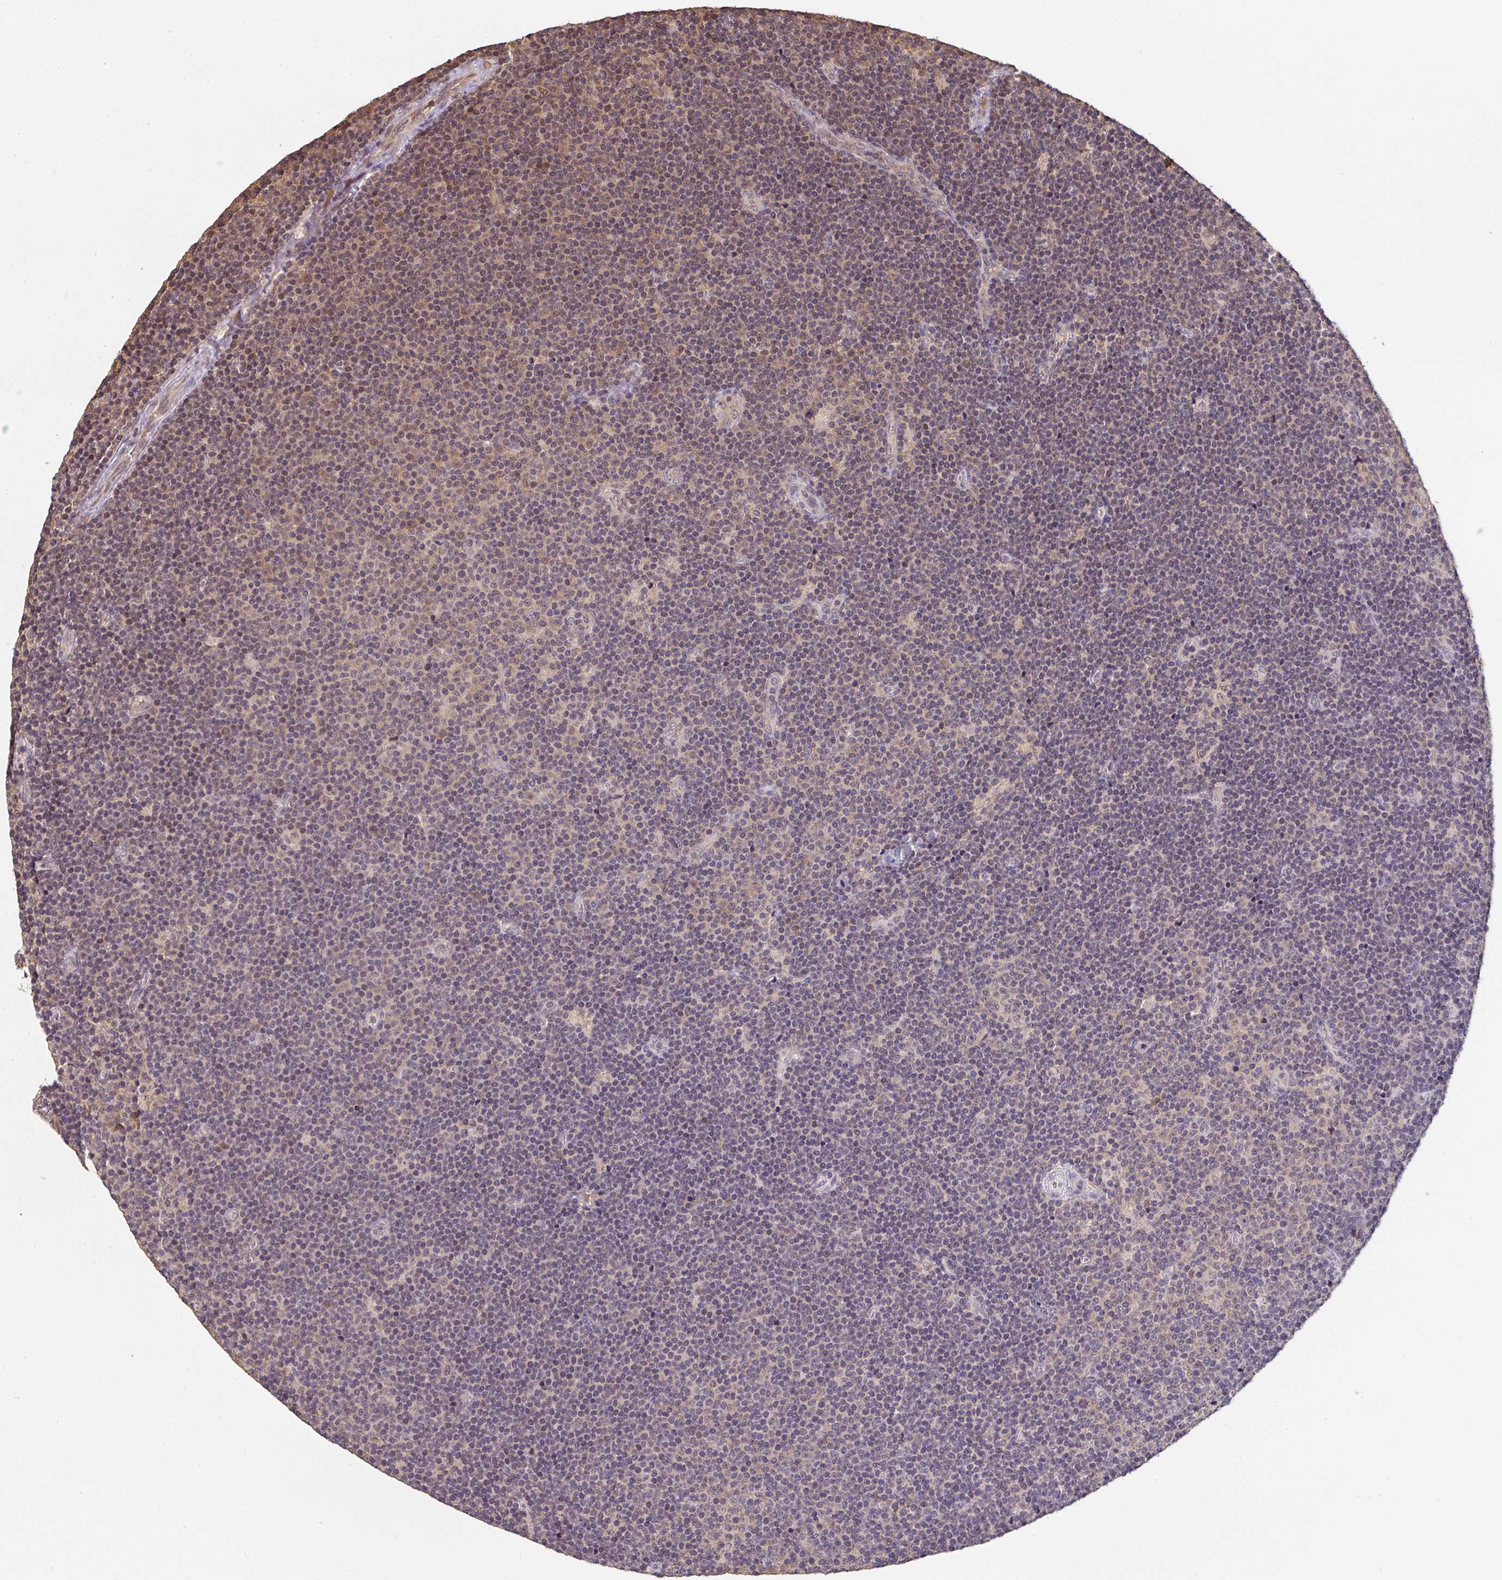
{"staining": {"intensity": "weak", "quantity": "25%-75%", "location": "nuclear"}, "tissue": "lymphoma", "cell_type": "Tumor cells", "image_type": "cancer", "snomed": [{"axis": "morphology", "description": "Malignant lymphoma, non-Hodgkin's type, Low grade"}, {"axis": "topography", "description": "Lymph node"}], "caption": "Protein staining reveals weak nuclear positivity in approximately 25%-75% of tumor cells in malignant lymphoma, non-Hodgkin's type (low-grade).", "gene": "ST13", "patient": {"sex": "male", "age": 48}}